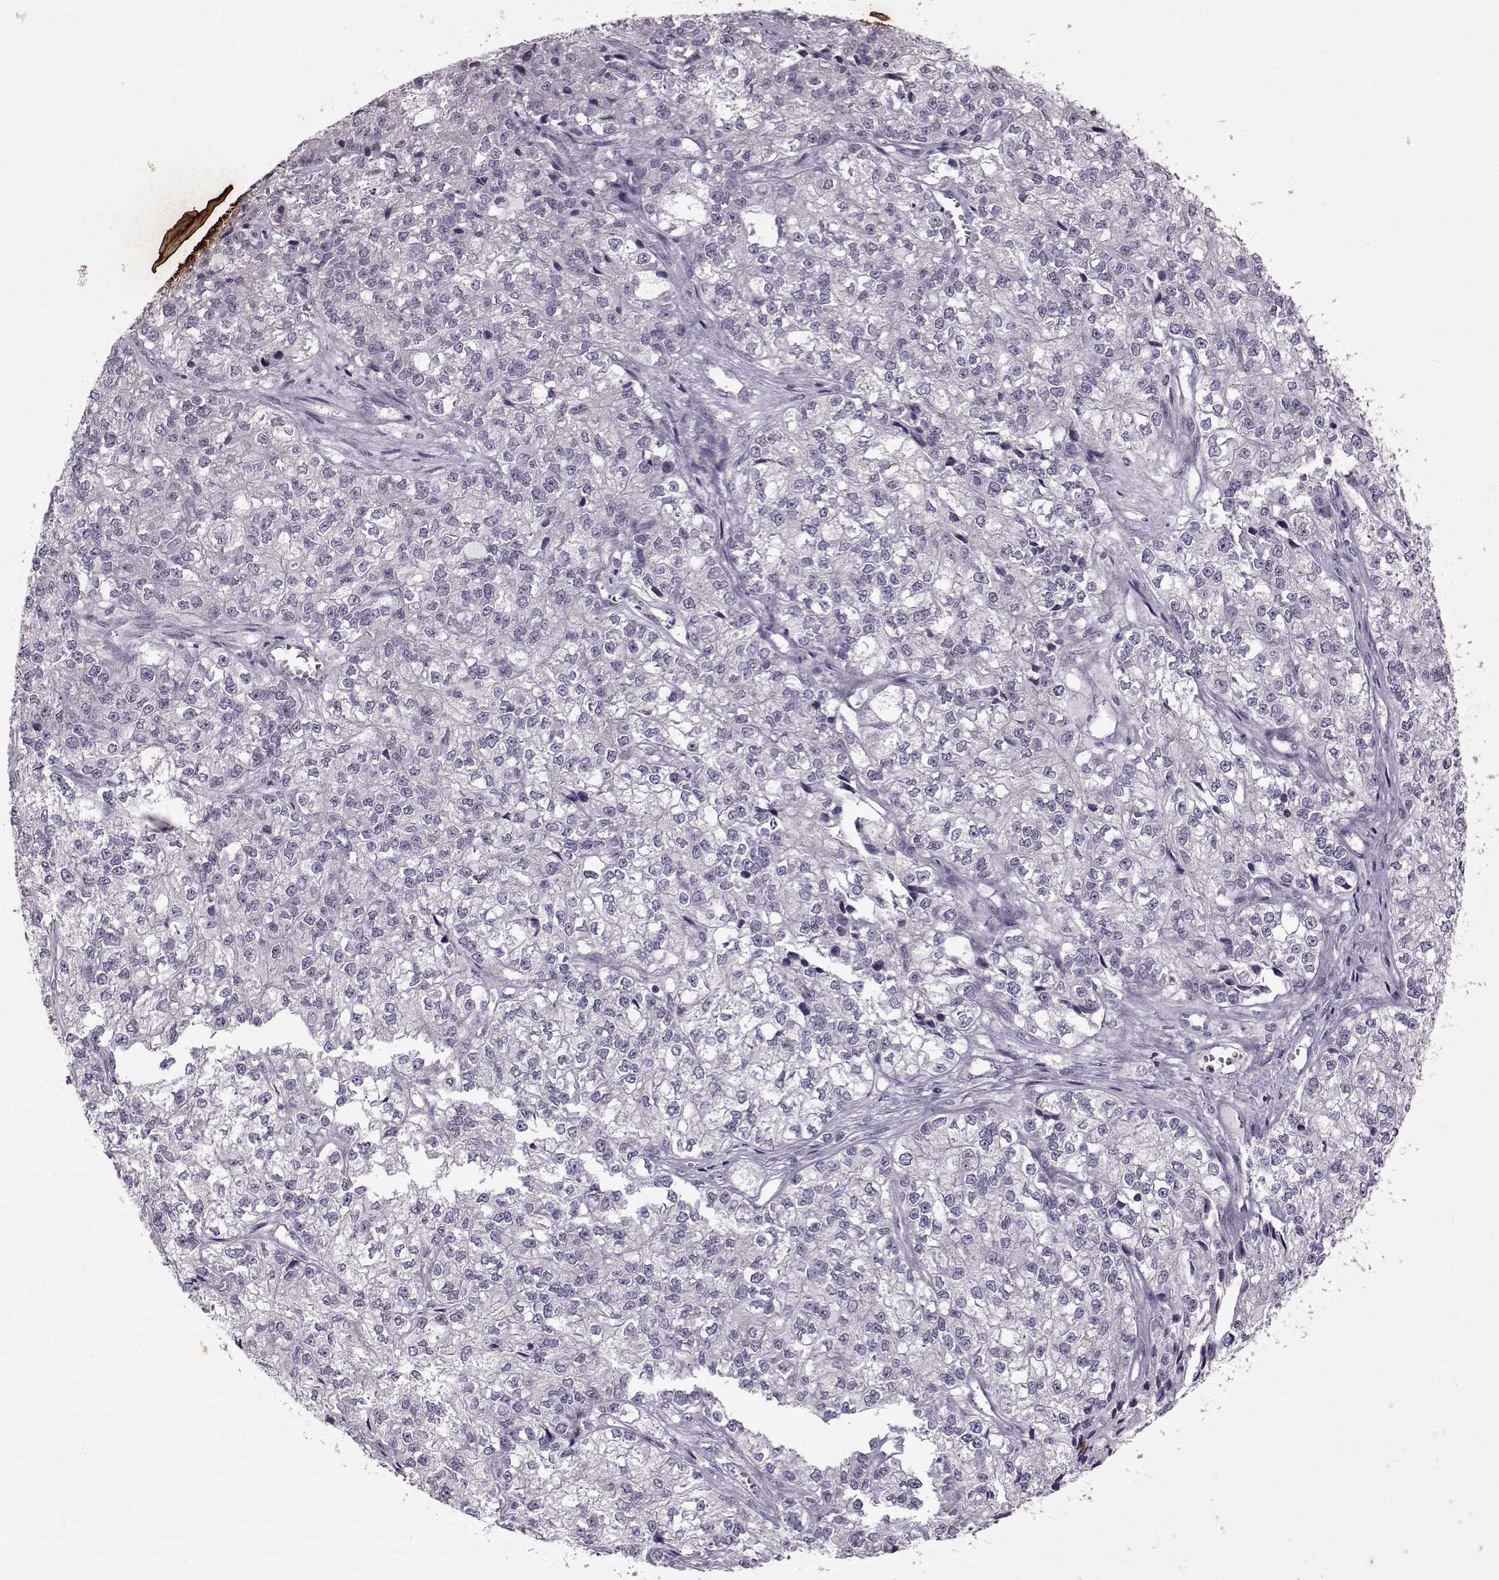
{"staining": {"intensity": "negative", "quantity": "none", "location": "none"}, "tissue": "ovarian cancer", "cell_type": "Tumor cells", "image_type": "cancer", "snomed": [{"axis": "morphology", "description": "Carcinoma, endometroid"}, {"axis": "topography", "description": "Ovary"}], "caption": "Image shows no significant protein staining in tumor cells of ovarian cancer (endometroid carcinoma).", "gene": "KRT9", "patient": {"sex": "female", "age": 64}}